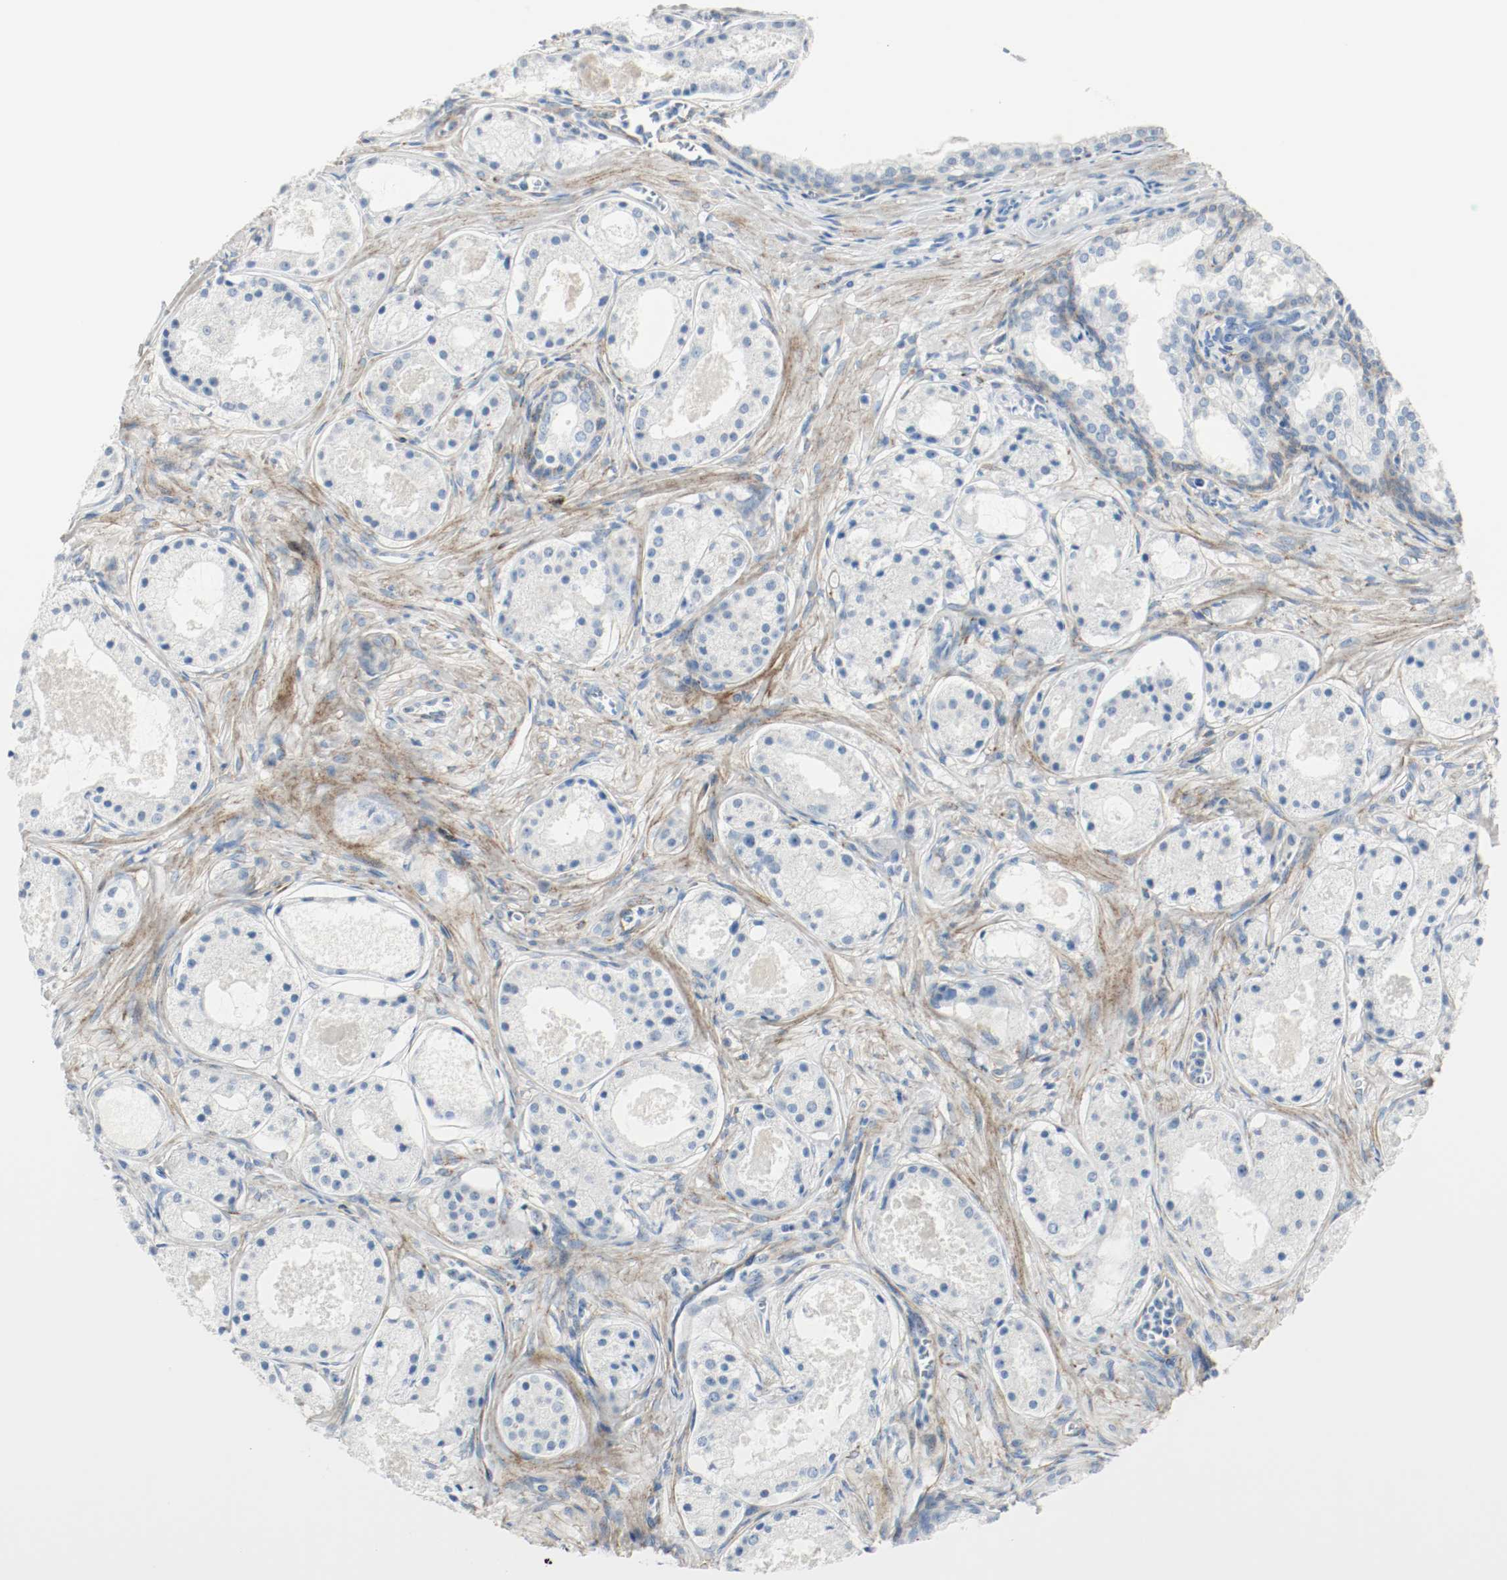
{"staining": {"intensity": "negative", "quantity": "none", "location": "none"}, "tissue": "prostate cancer", "cell_type": "Tumor cells", "image_type": "cancer", "snomed": [{"axis": "morphology", "description": "Adenocarcinoma, Low grade"}, {"axis": "topography", "description": "Prostate"}], "caption": "Immunohistochemistry histopathology image of prostate cancer stained for a protein (brown), which reveals no expression in tumor cells.", "gene": "LAMB1", "patient": {"sex": "male", "age": 57}}